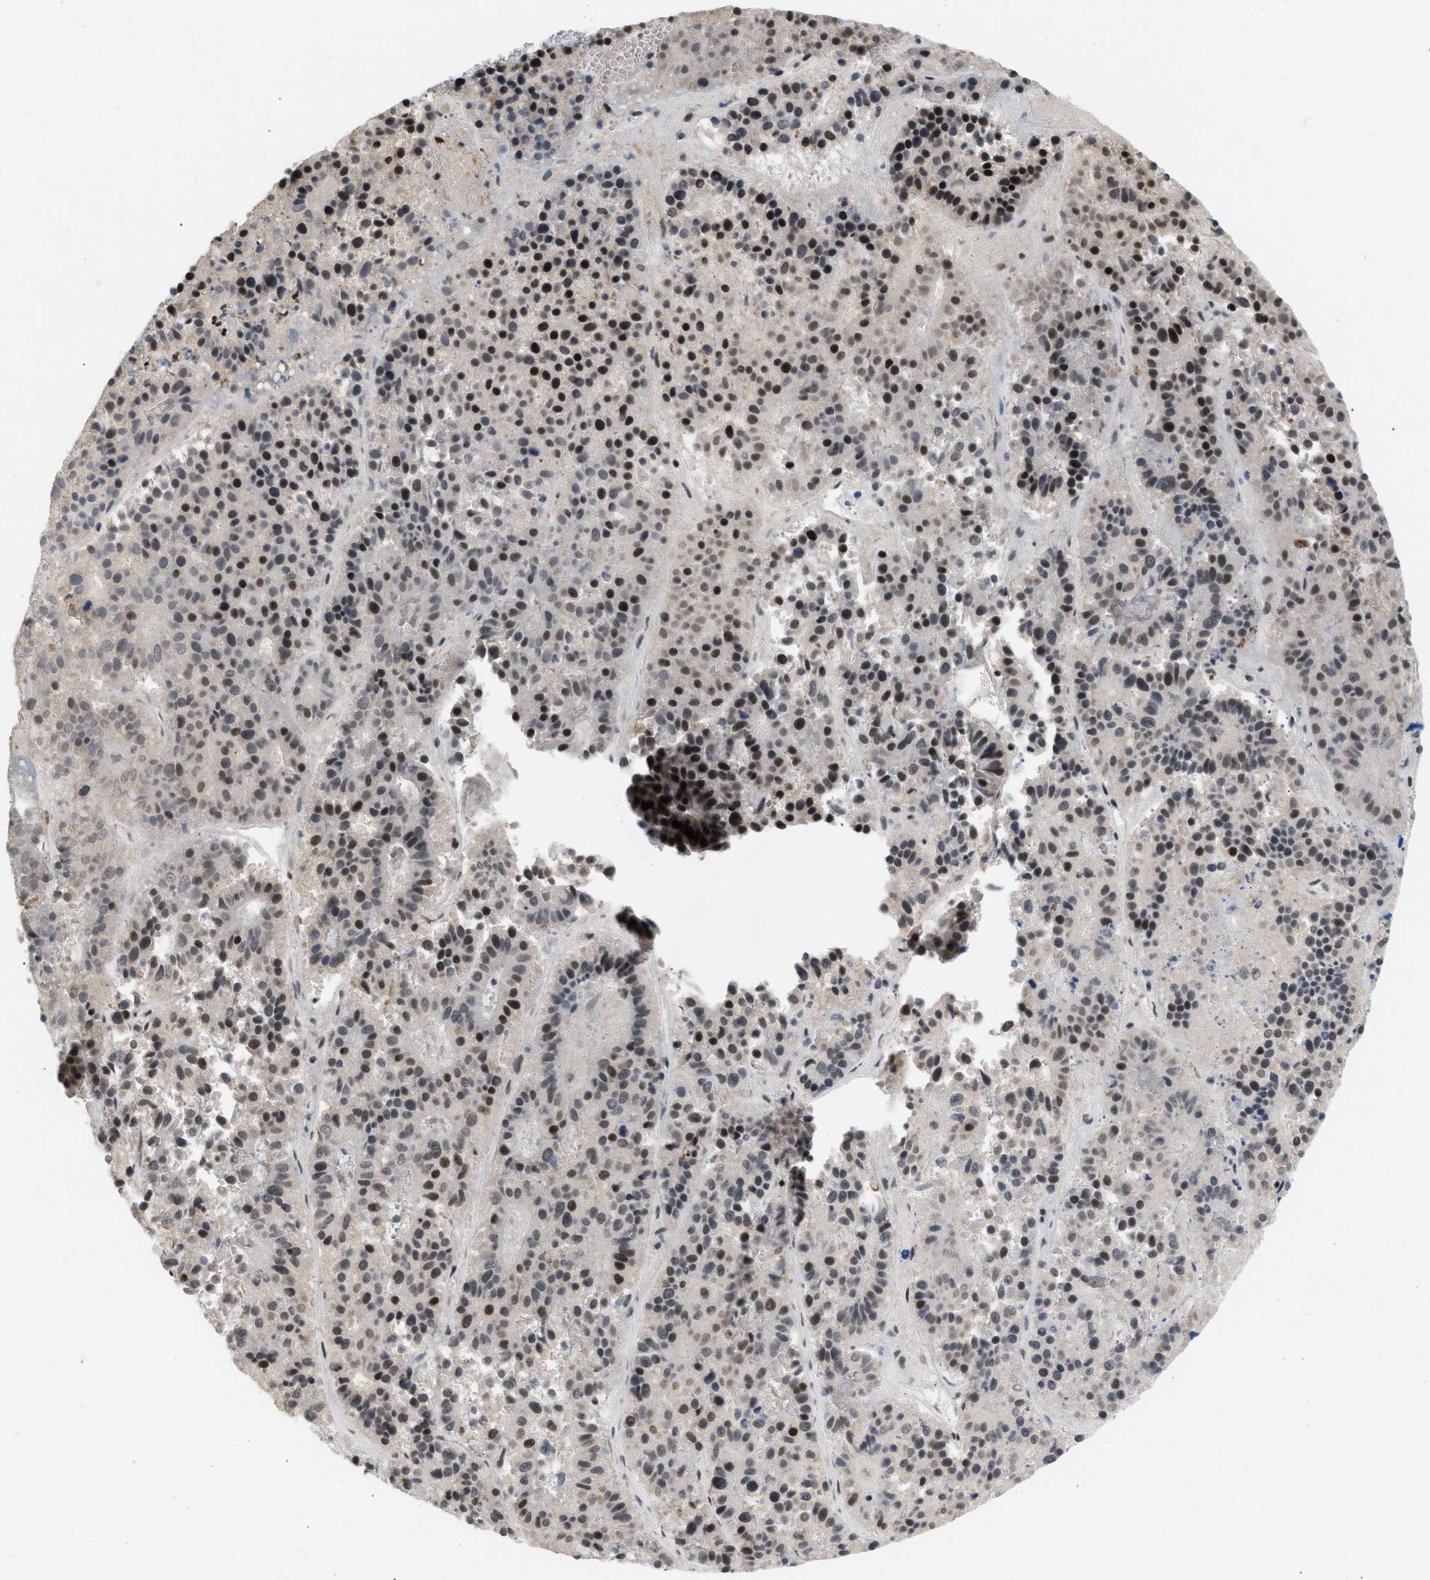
{"staining": {"intensity": "moderate", "quantity": "25%-75%", "location": "nuclear"}, "tissue": "pancreatic cancer", "cell_type": "Tumor cells", "image_type": "cancer", "snomed": [{"axis": "morphology", "description": "Adenocarcinoma, NOS"}, {"axis": "topography", "description": "Pancreas"}], "caption": "Immunohistochemical staining of human adenocarcinoma (pancreatic) demonstrates medium levels of moderate nuclear protein positivity in approximately 25%-75% of tumor cells.", "gene": "RBM5", "patient": {"sex": "male", "age": 50}}